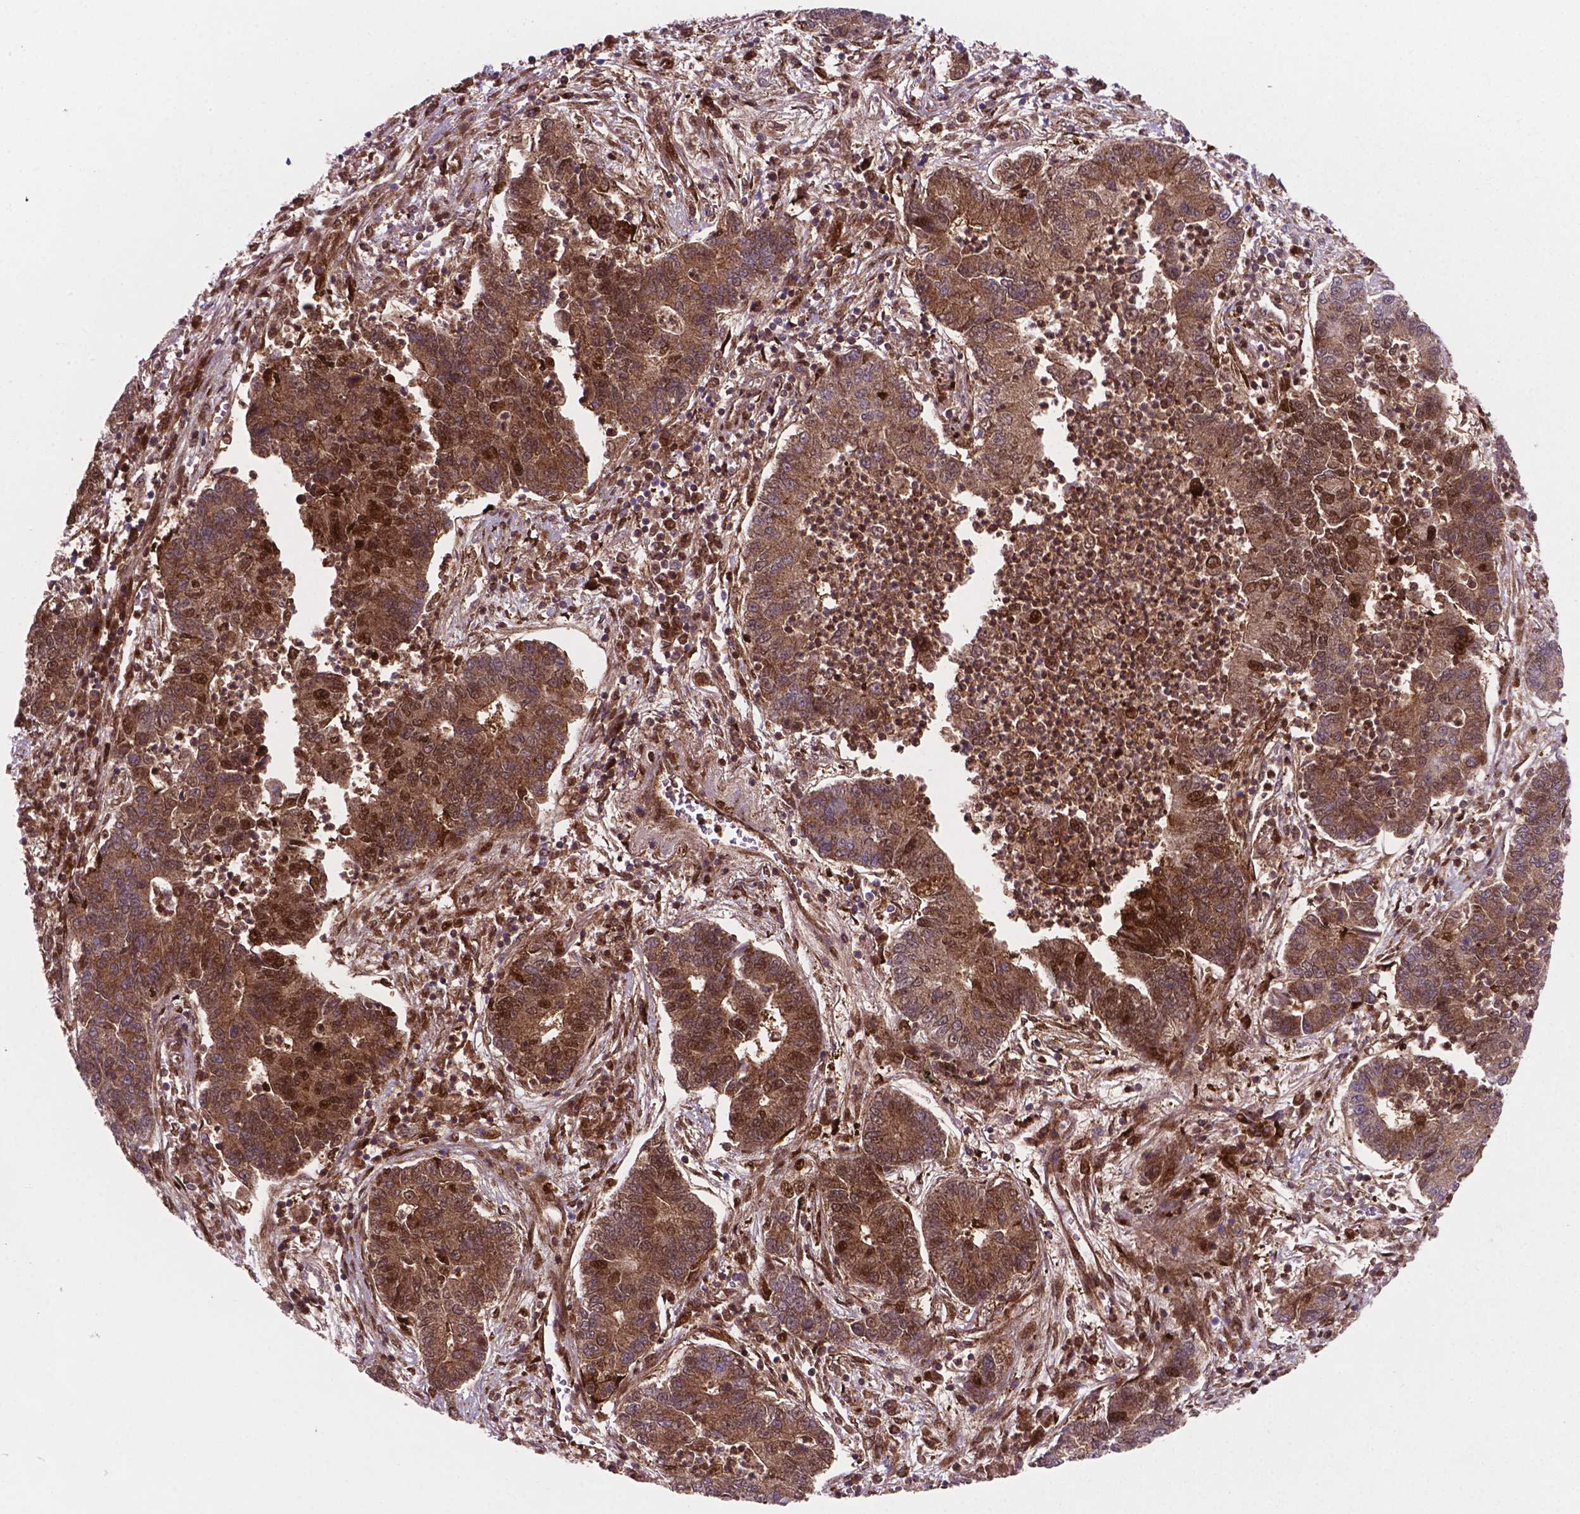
{"staining": {"intensity": "strong", "quantity": "25%-75%", "location": "cytoplasmic/membranous,nuclear"}, "tissue": "lung cancer", "cell_type": "Tumor cells", "image_type": "cancer", "snomed": [{"axis": "morphology", "description": "Adenocarcinoma, NOS"}, {"axis": "topography", "description": "Lung"}], "caption": "An image of lung cancer stained for a protein demonstrates strong cytoplasmic/membranous and nuclear brown staining in tumor cells.", "gene": "LDHA", "patient": {"sex": "female", "age": 57}}